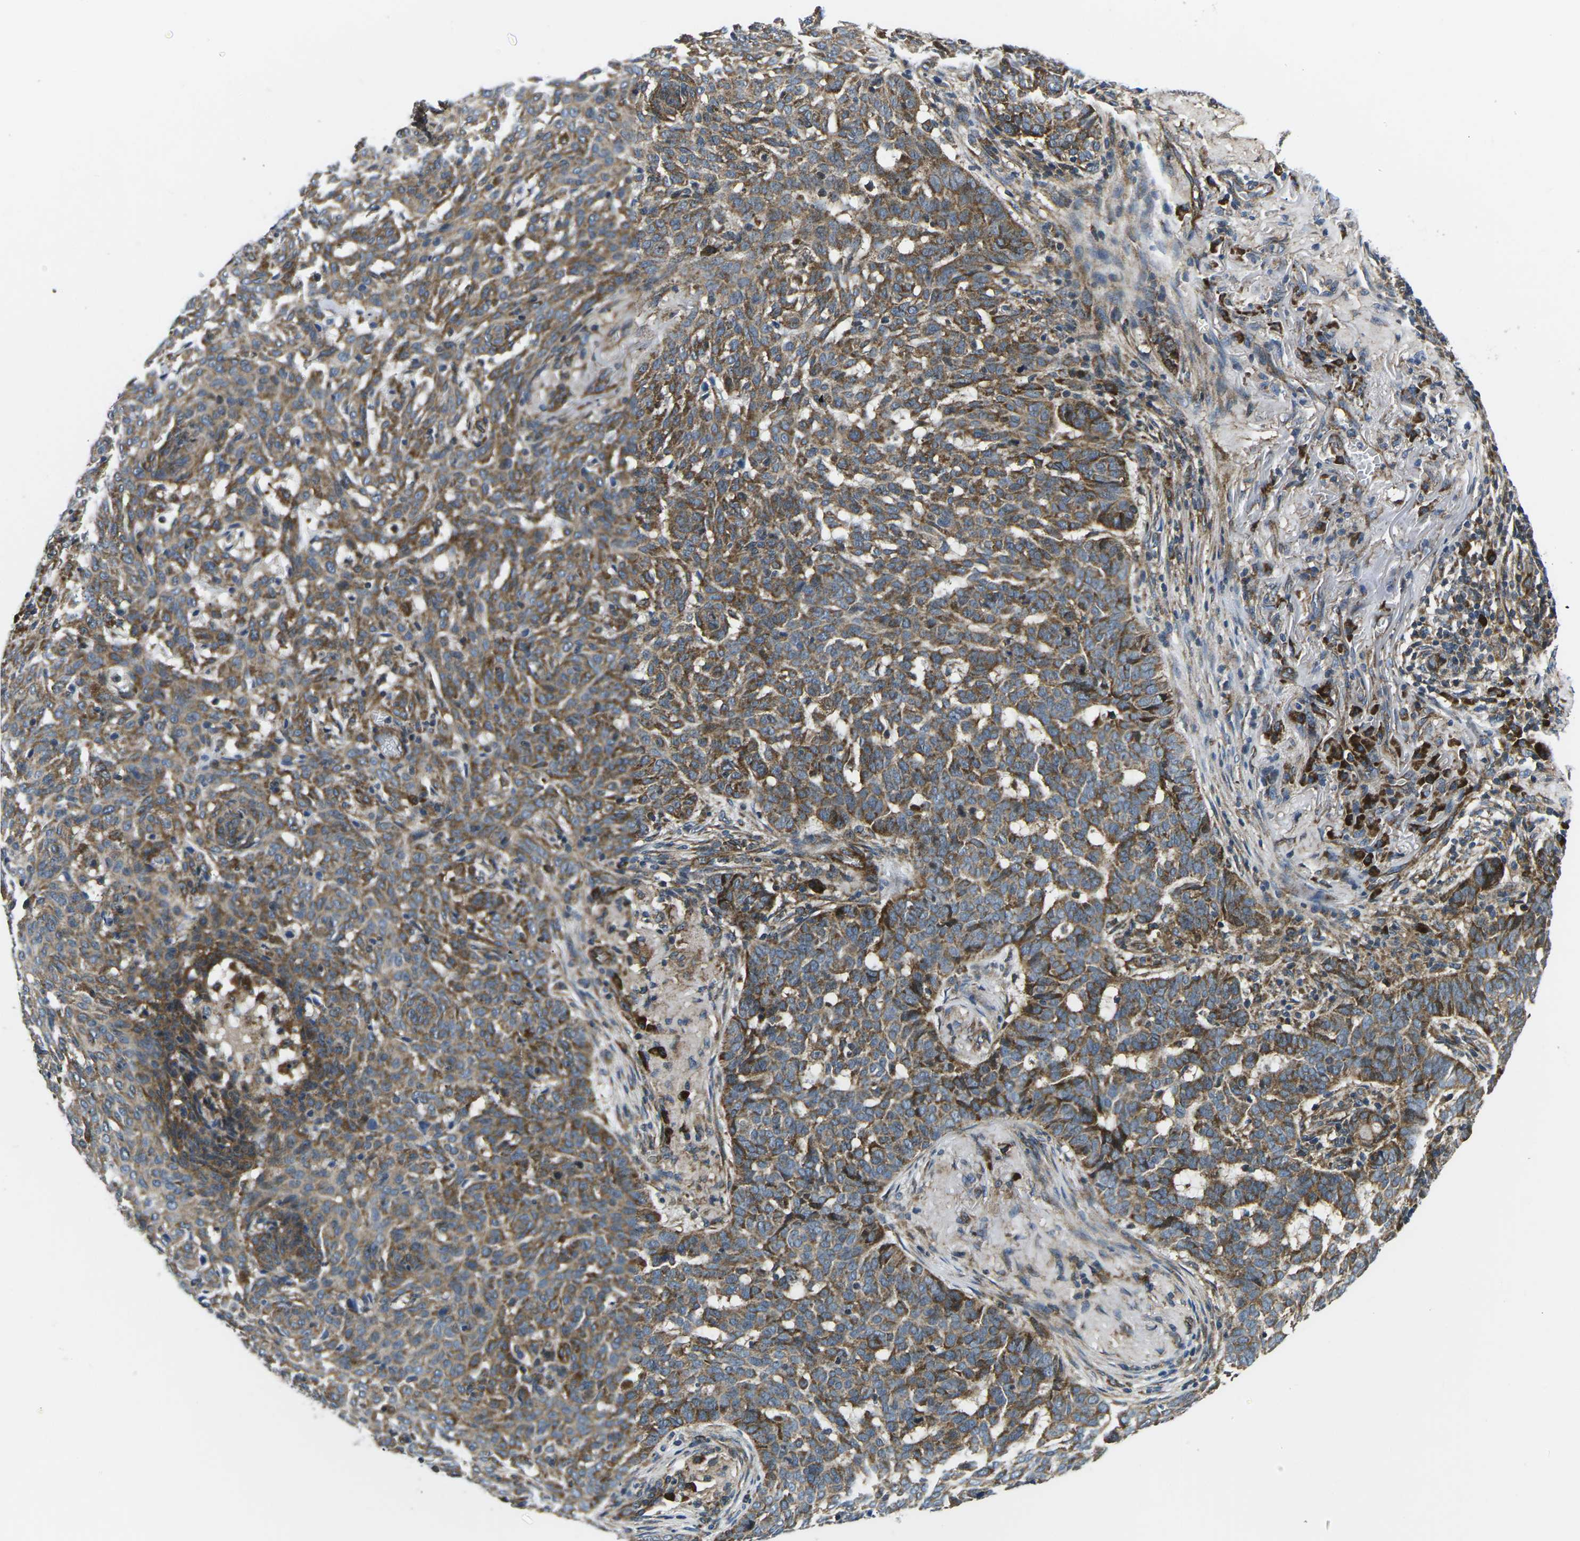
{"staining": {"intensity": "moderate", "quantity": ">75%", "location": "cytoplasmic/membranous"}, "tissue": "skin cancer", "cell_type": "Tumor cells", "image_type": "cancer", "snomed": [{"axis": "morphology", "description": "Basal cell carcinoma"}, {"axis": "topography", "description": "Skin"}], "caption": "Approximately >75% of tumor cells in human skin basal cell carcinoma exhibit moderate cytoplasmic/membranous protein positivity as visualized by brown immunohistochemical staining.", "gene": "EIF4E", "patient": {"sex": "male", "age": 85}}